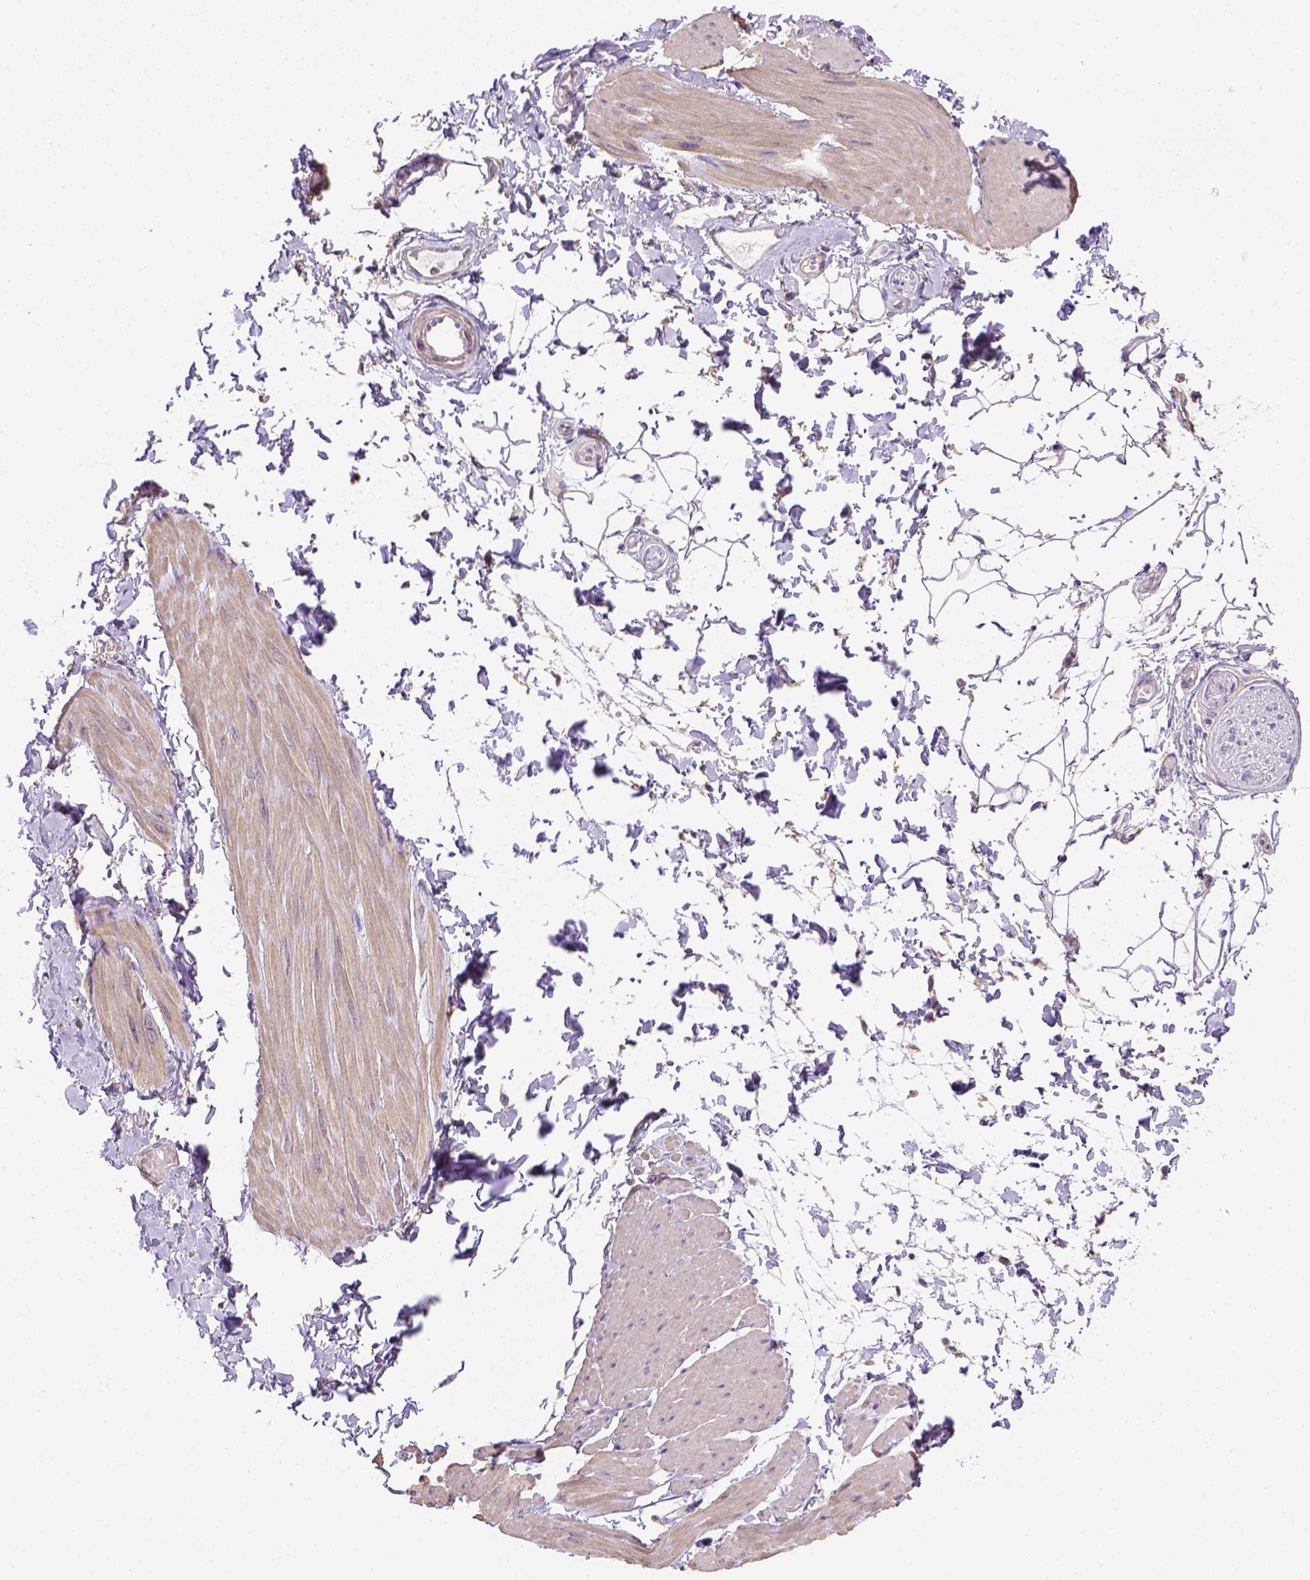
{"staining": {"intensity": "negative", "quantity": "none", "location": "none"}, "tissue": "adipose tissue", "cell_type": "Adipocytes", "image_type": "normal", "snomed": [{"axis": "morphology", "description": "Normal tissue, NOS"}, {"axis": "topography", "description": "Smooth muscle"}, {"axis": "topography", "description": "Peripheral nerve tissue"}], "caption": "Immunohistochemical staining of benign adipose tissue demonstrates no significant expression in adipocytes.", "gene": "HTRA1", "patient": {"sex": "male", "age": 58}}